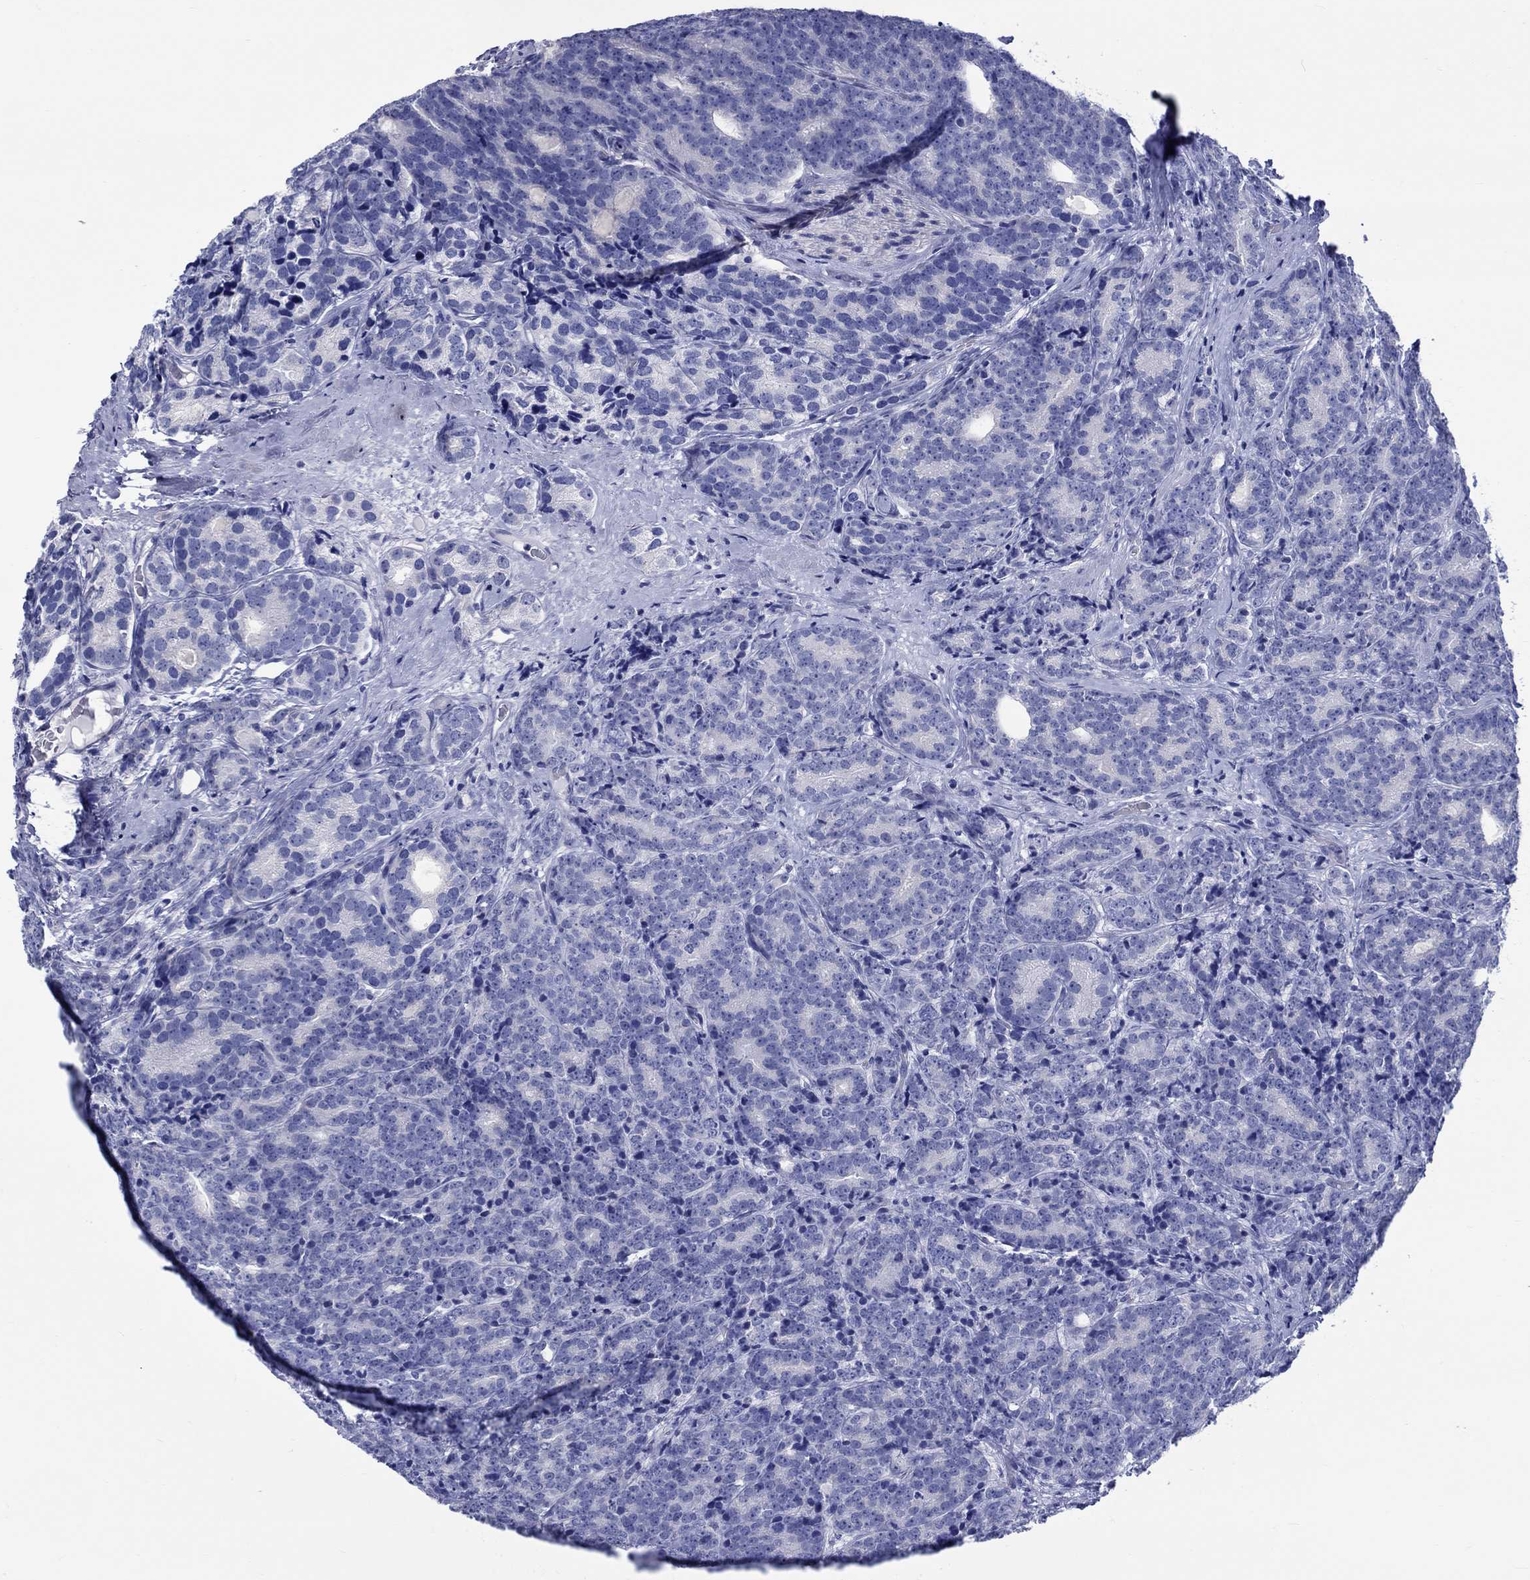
{"staining": {"intensity": "negative", "quantity": "none", "location": "none"}, "tissue": "prostate cancer", "cell_type": "Tumor cells", "image_type": "cancer", "snomed": [{"axis": "morphology", "description": "Adenocarcinoma, NOS"}, {"axis": "topography", "description": "Prostate"}], "caption": "This photomicrograph is of prostate cancer stained with IHC to label a protein in brown with the nuclei are counter-stained blue. There is no staining in tumor cells.", "gene": "SH2D7", "patient": {"sex": "male", "age": 71}}